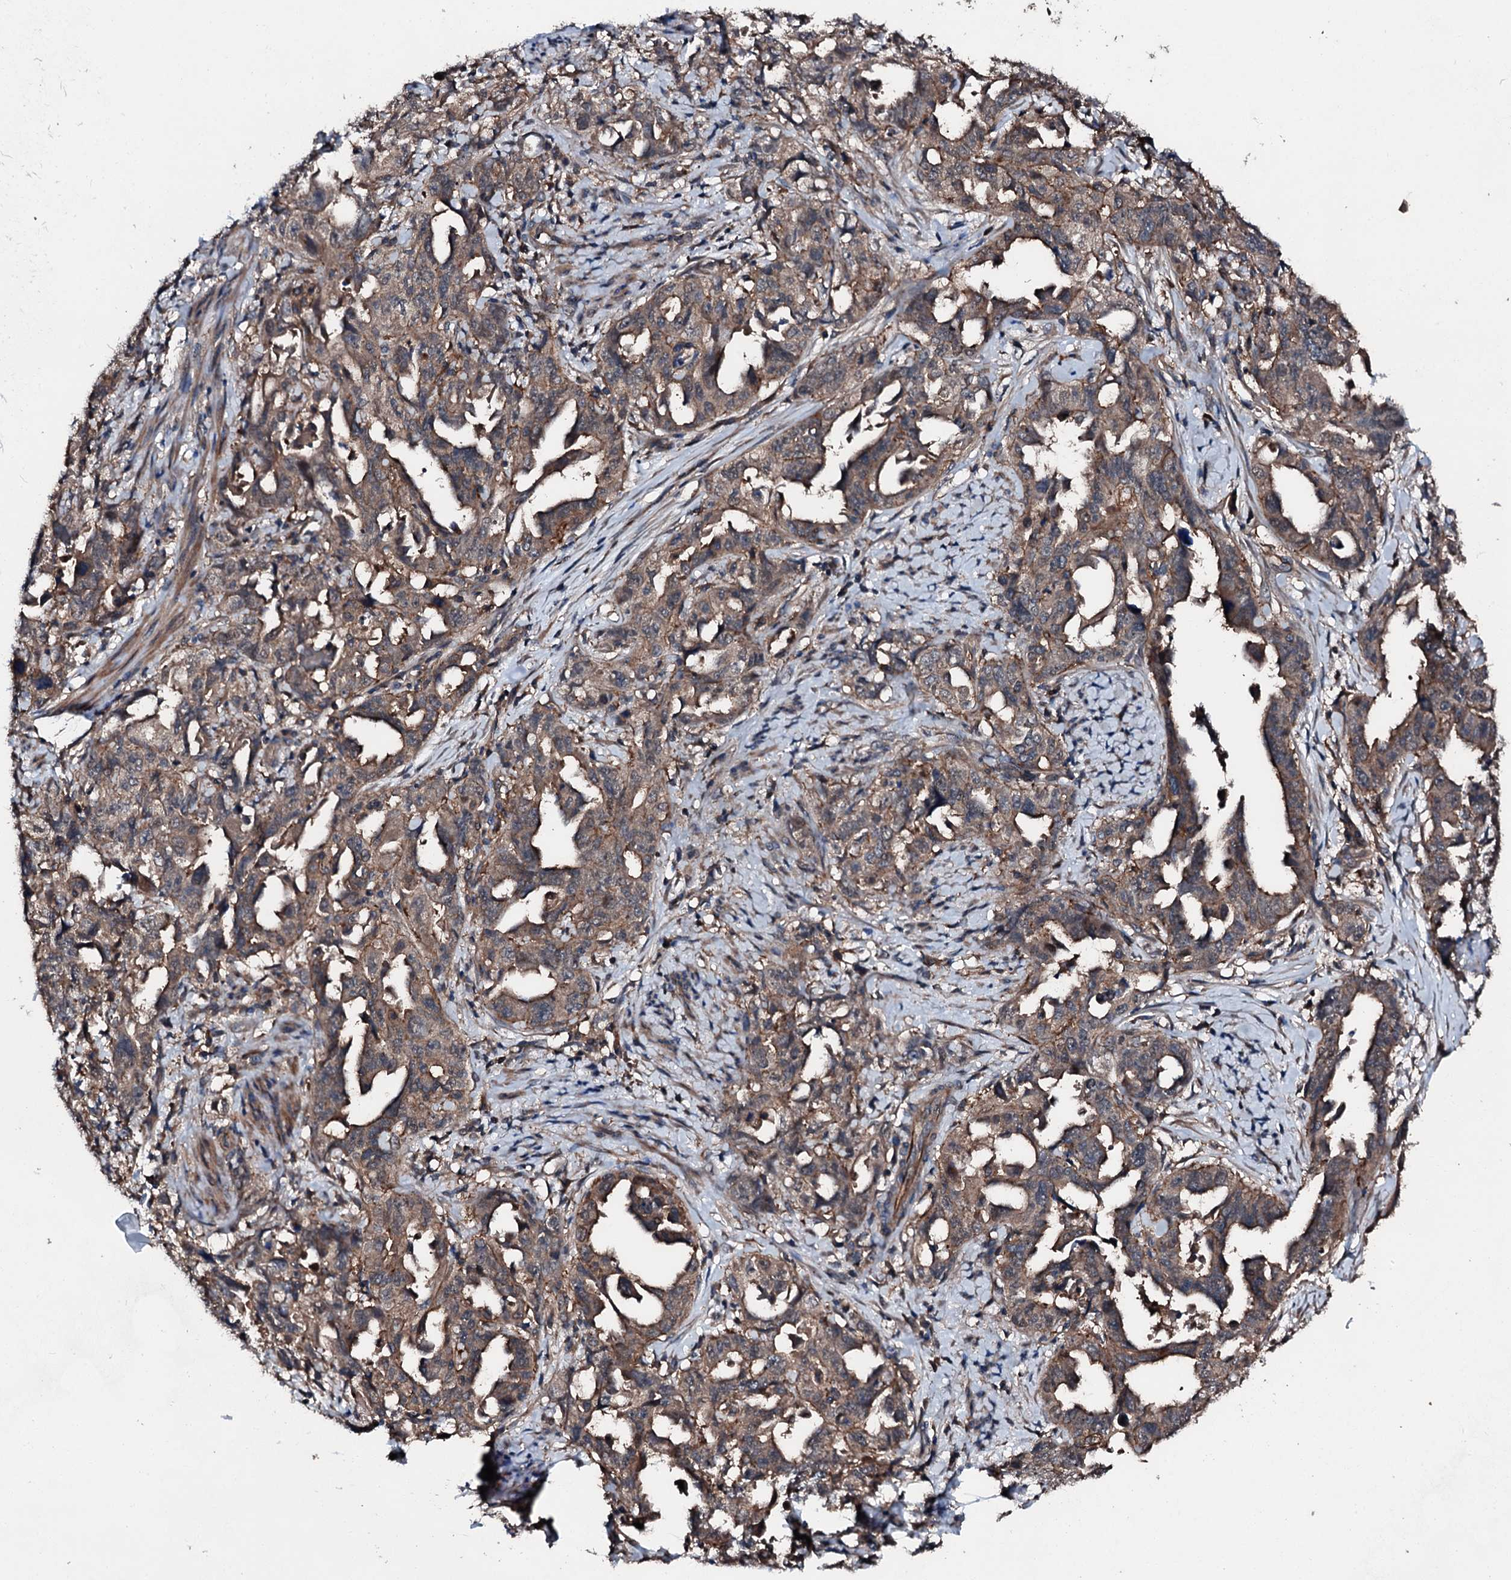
{"staining": {"intensity": "moderate", "quantity": ">75%", "location": "cytoplasmic/membranous"}, "tissue": "endometrial cancer", "cell_type": "Tumor cells", "image_type": "cancer", "snomed": [{"axis": "morphology", "description": "Adenocarcinoma, NOS"}, {"axis": "topography", "description": "Endometrium"}], "caption": "IHC micrograph of neoplastic tissue: endometrial adenocarcinoma stained using immunohistochemistry demonstrates medium levels of moderate protein expression localized specifically in the cytoplasmic/membranous of tumor cells, appearing as a cytoplasmic/membranous brown color.", "gene": "FGD4", "patient": {"sex": "female", "age": 65}}